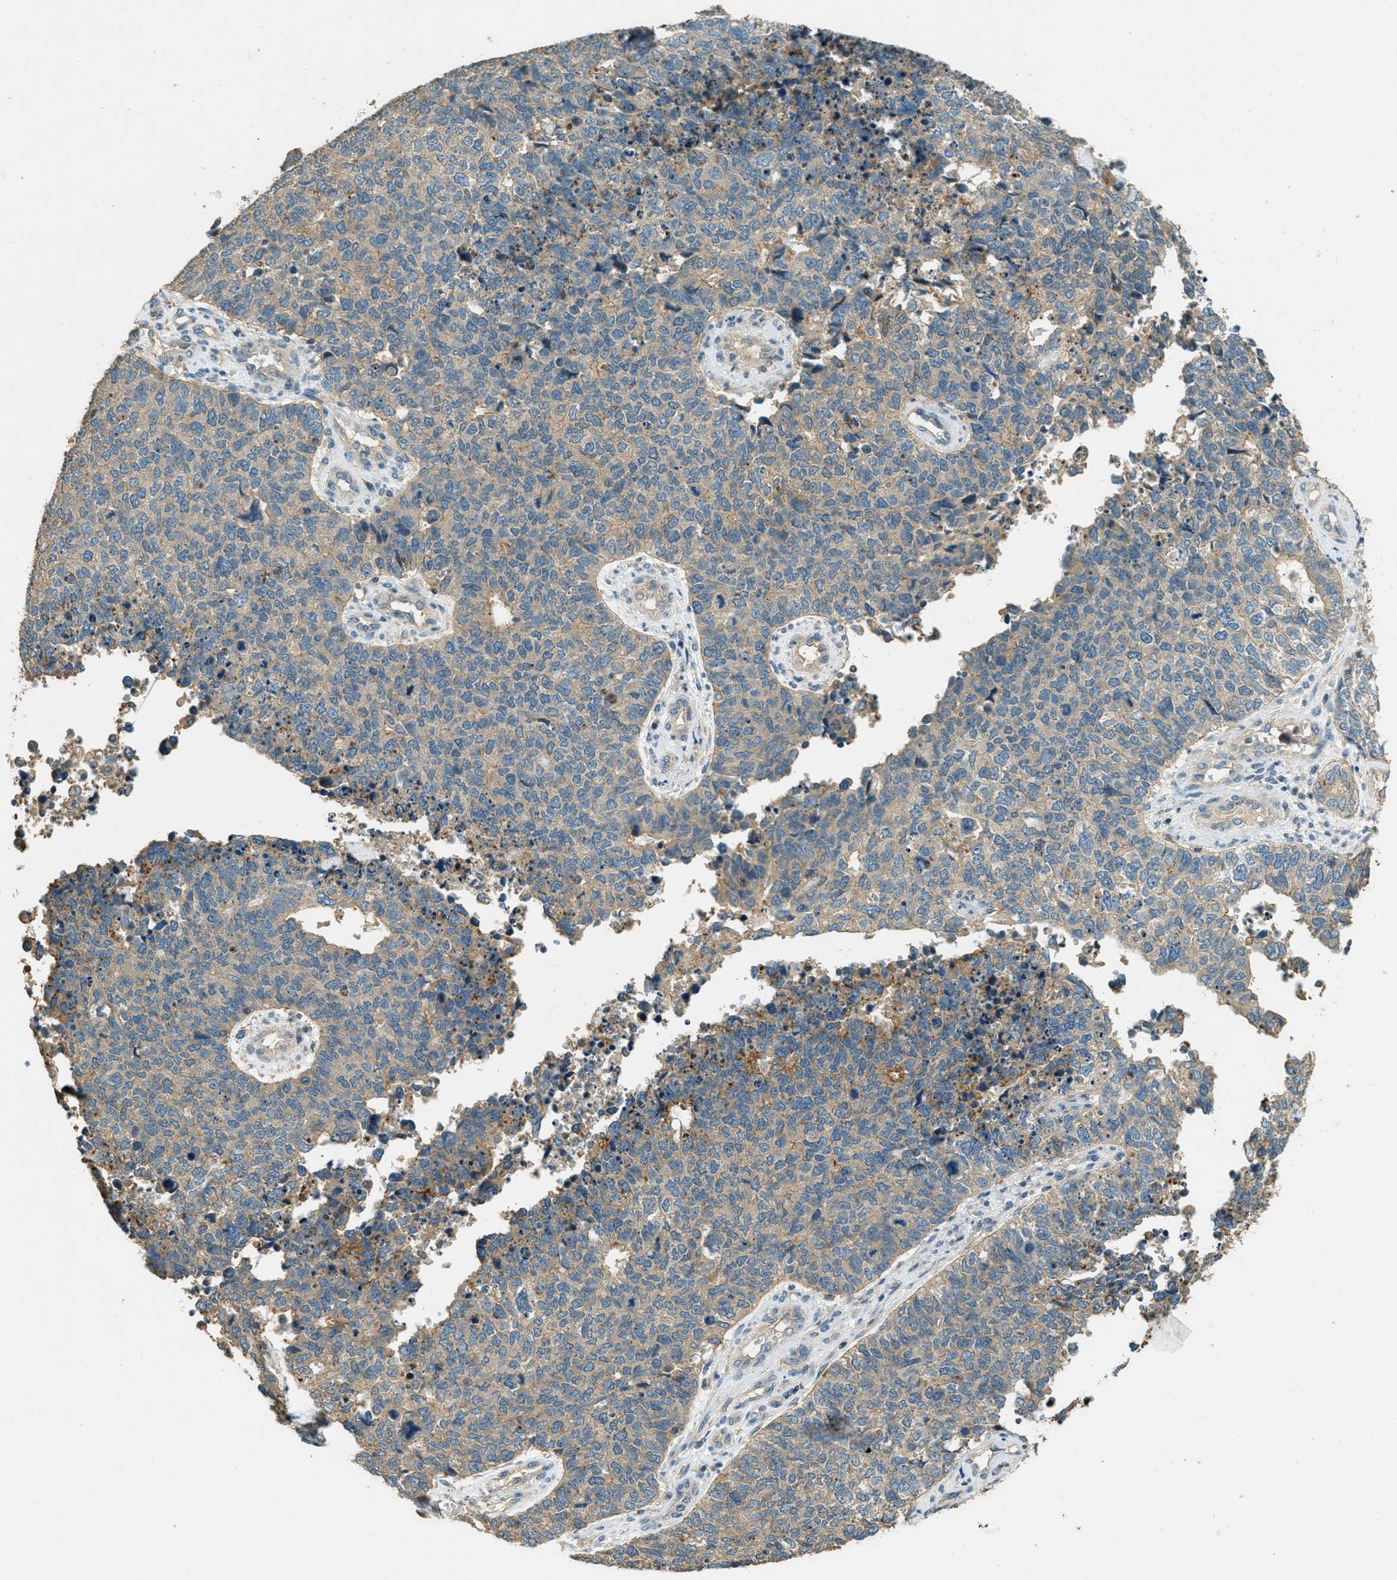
{"staining": {"intensity": "weak", "quantity": "25%-75%", "location": "cytoplasmic/membranous"}, "tissue": "cervical cancer", "cell_type": "Tumor cells", "image_type": "cancer", "snomed": [{"axis": "morphology", "description": "Squamous cell carcinoma, NOS"}, {"axis": "topography", "description": "Cervix"}], "caption": "An IHC image of tumor tissue is shown. Protein staining in brown labels weak cytoplasmic/membranous positivity in cervical cancer within tumor cells.", "gene": "NUDT4", "patient": {"sex": "female", "age": 63}}